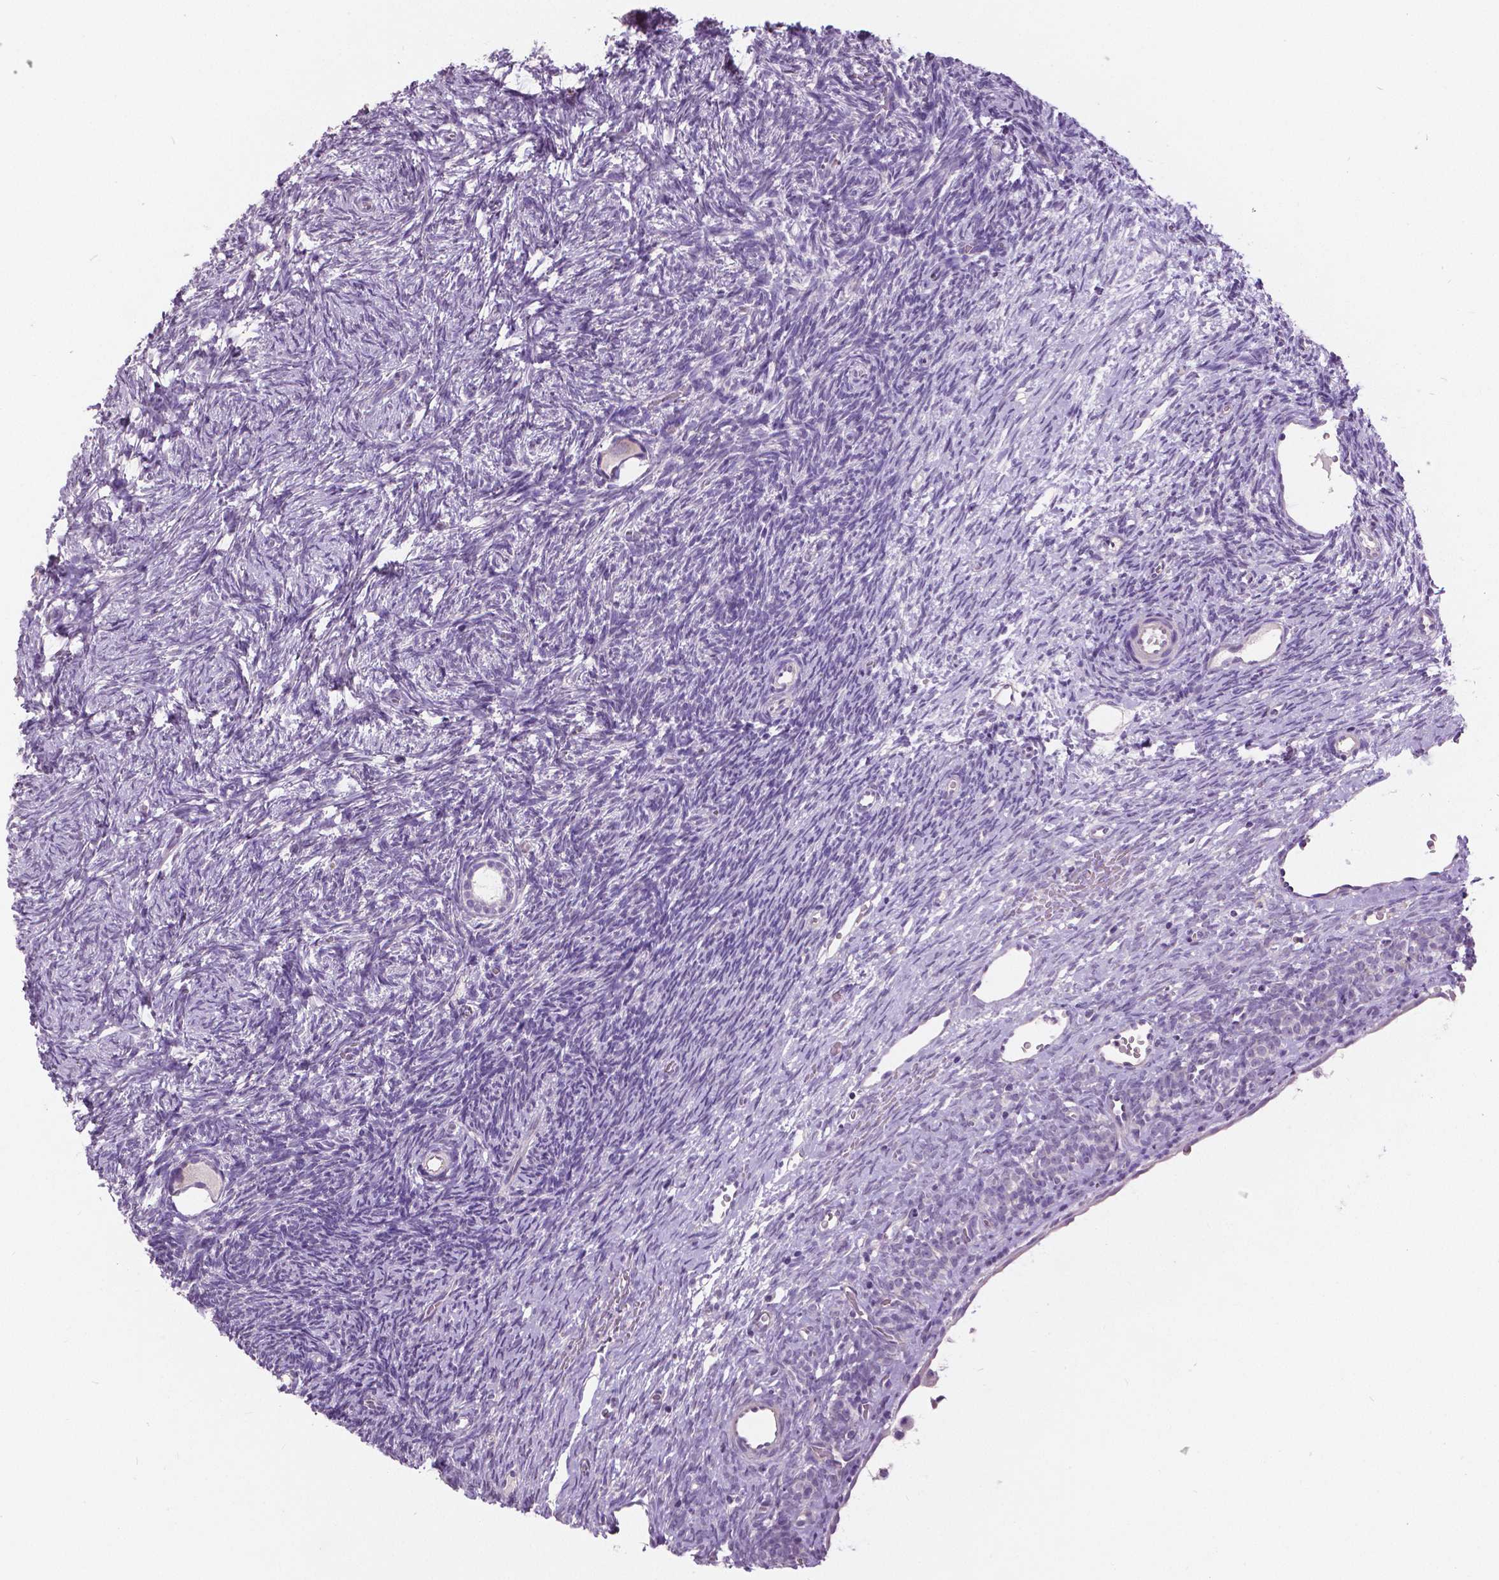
{"staining": {"intensity": "negative", "quantity": "none", "location": "none"}, "tissue": "ovary", "cell_type": "Follicle cells", "image_type": "normal", "snomed": [{"axis": "morphology", "description": "Normal tissue, NOS"}, {"axis": "topography", "description": "Ovary"}], "caption": "High magnification brightfield microscopy of normal ovary stained with DAB (3,3'-diaminobenzidine) (brown) and counterstained with hematoxylin (blue): follicle cells show no significant staining. (Brightfield microscopy of DAB immunohistochemistry at high magnification).", "gene": "FOXA1", "patient": {"sex": "female", "age": 34}}